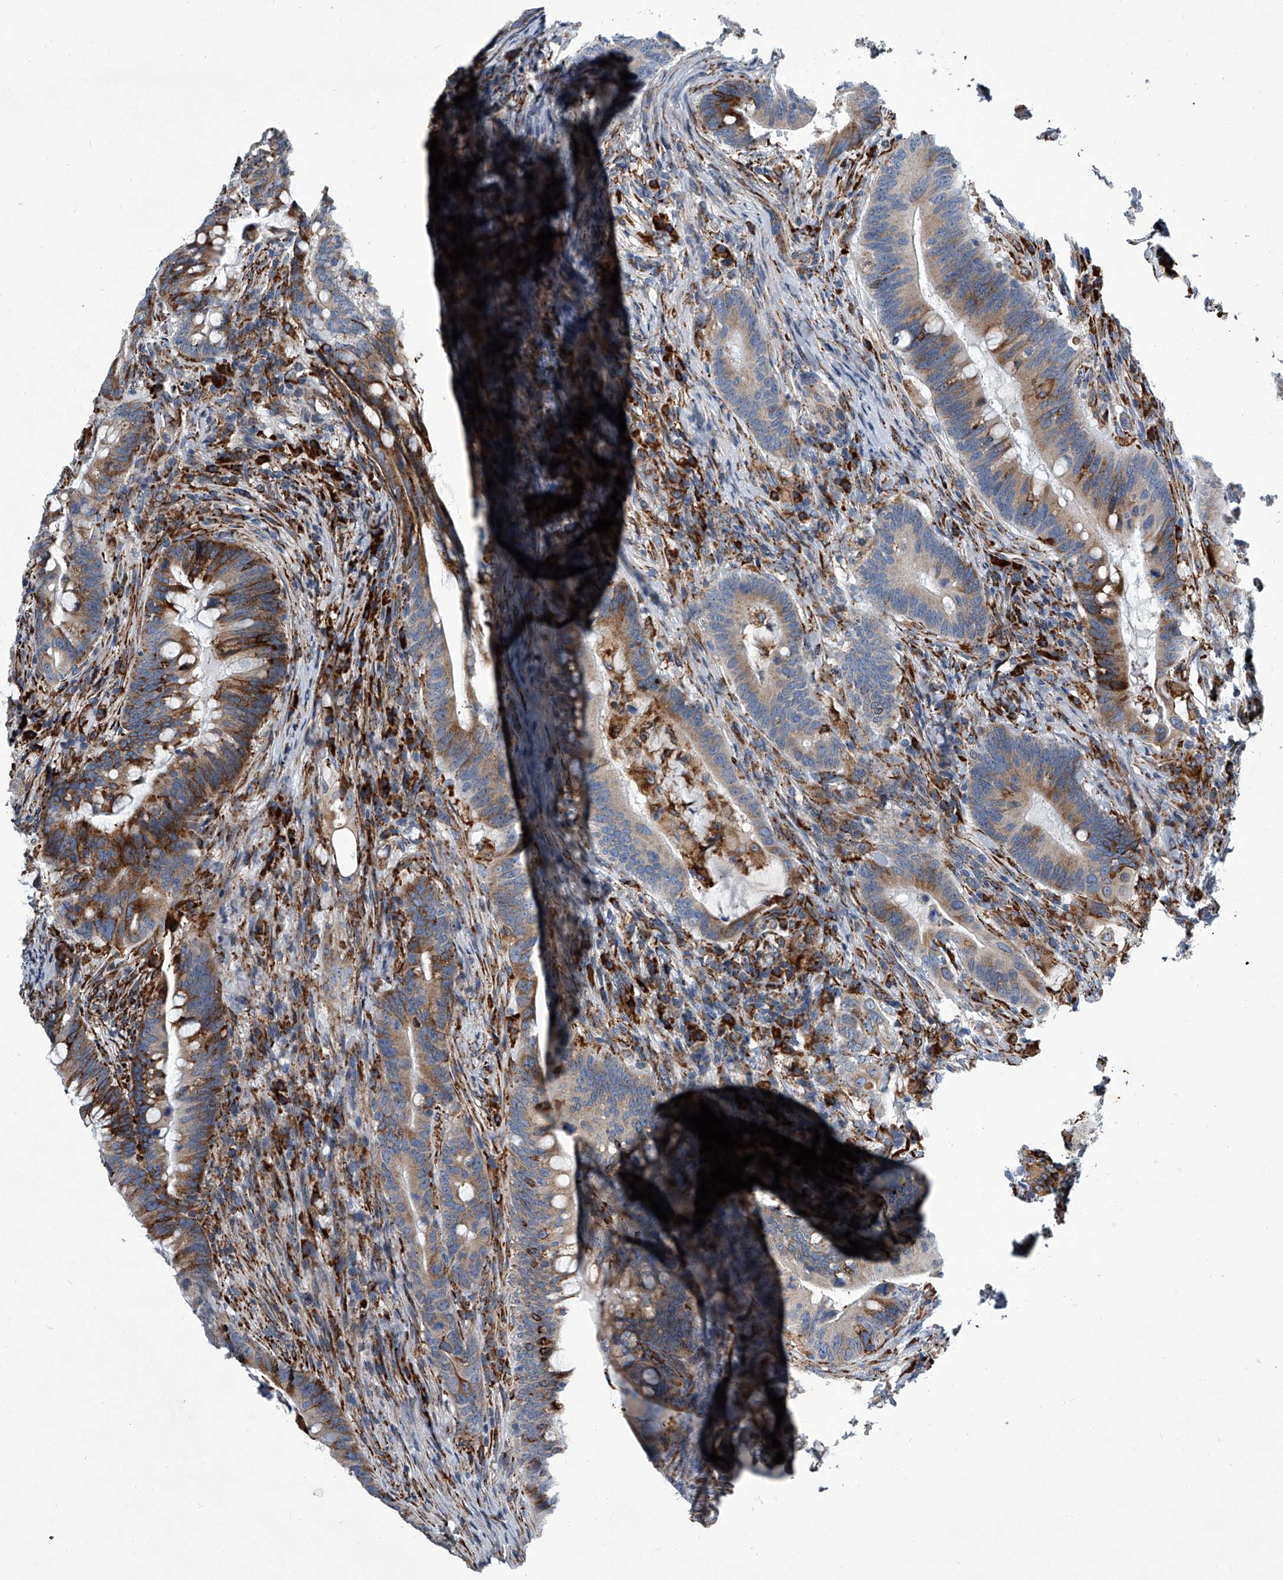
{"staining": {"intensity": "moderate", "quantity": "25%-75%", "location": "cytoplasmic/membranous"}, "tissue": "colorectal cancer", "cell_type": "Tumor cells", "image_type": "cancer", "snomed": [{"axis": "morphology", "description": "Adenocarcinoma, NOS"}, {"axis": "topography", "description": "Colon"}], "caption": "Colorectal cancer (adenocarcinoma) was stained to show a protein in brown. There is medium levels of moderate cytoplasmic/membranous expression in about 25%-75% of tumor cells.", "gene": "TMEM63C", "patient": {"sex": "female", "age": 66}}